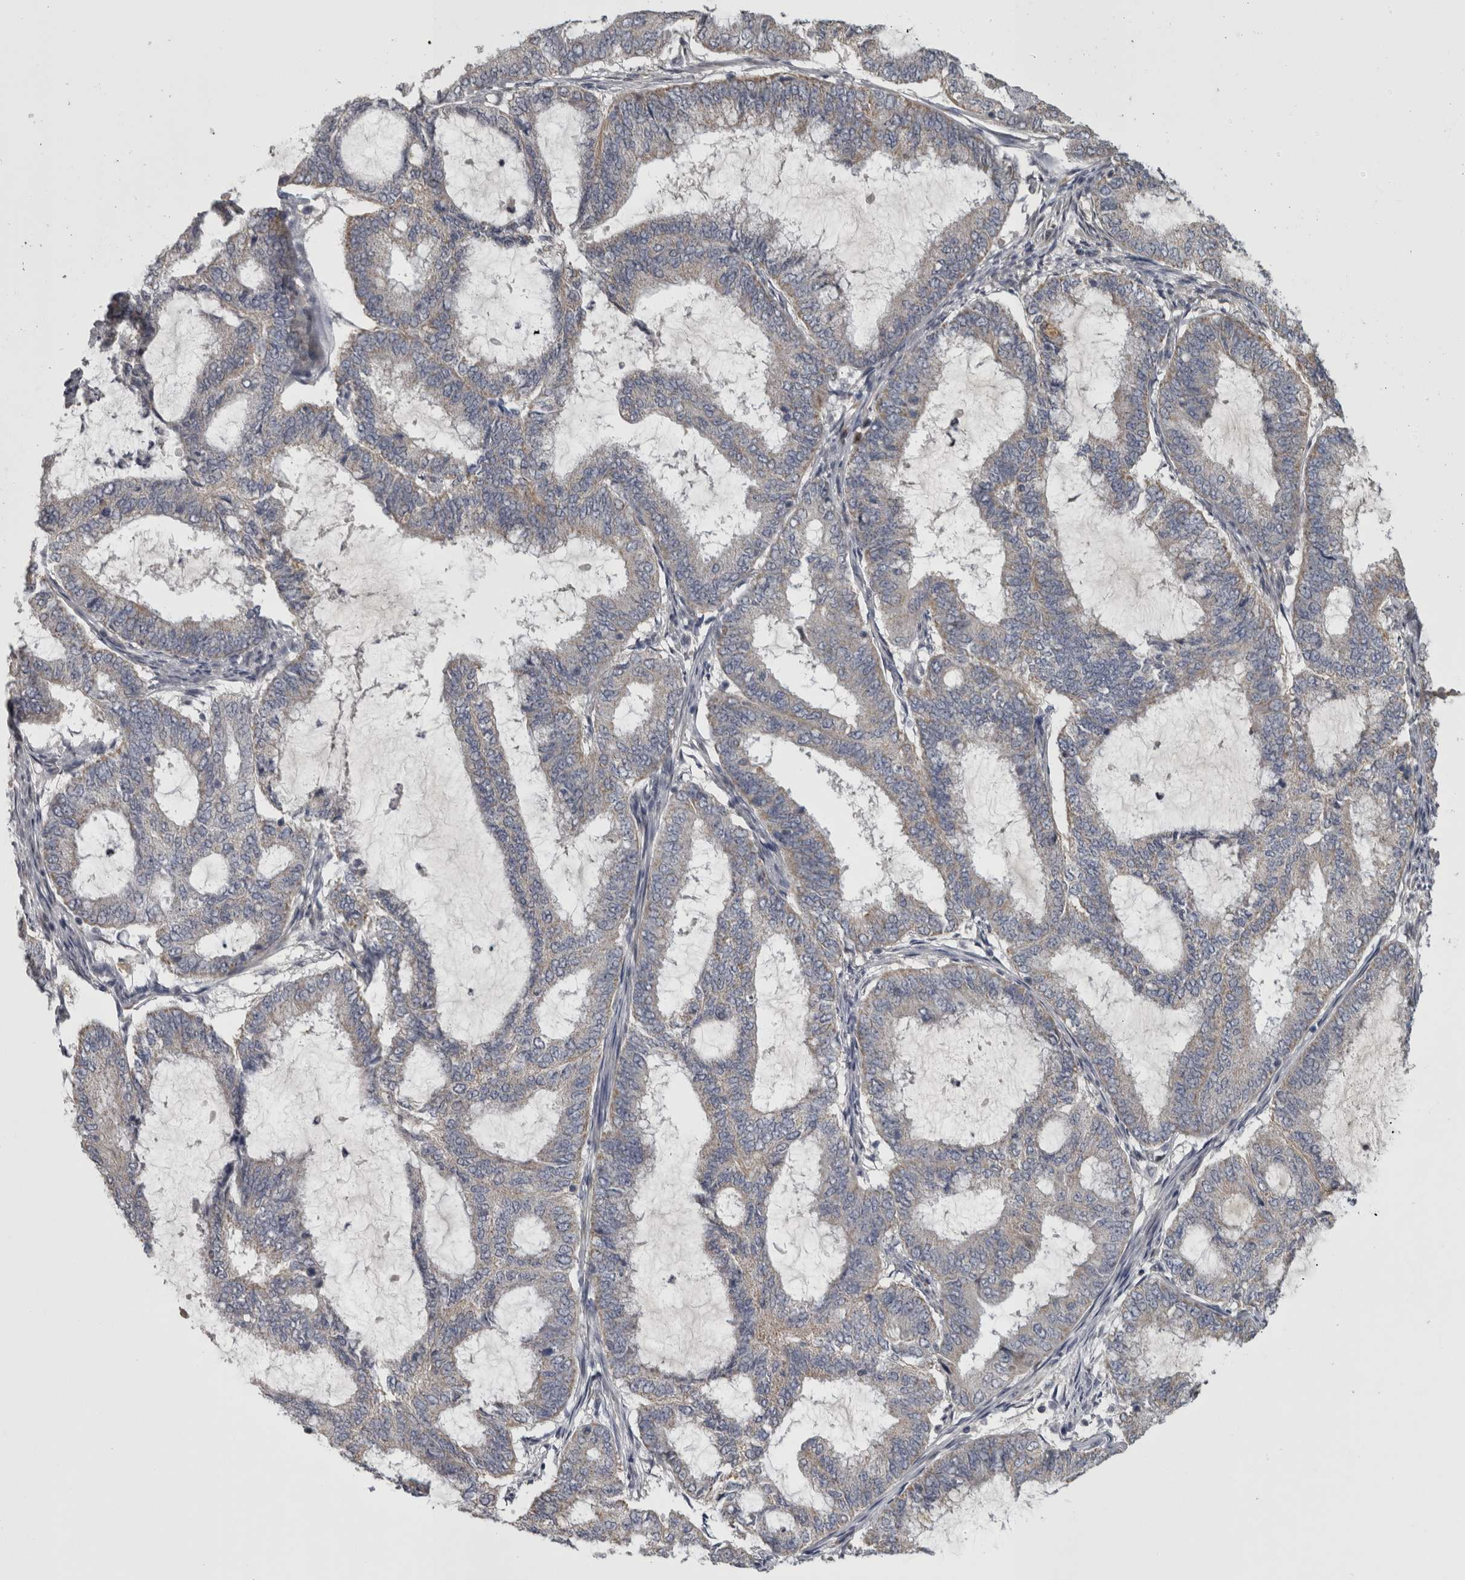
{"staining": {"intensity": "negative", "quantity": "none", "location": "none"}, "tissue": "endometrial cancer", "cell_type": "Tumor cells", "image_type": "cancer", "snomed": [{"axis": "morphology", "description": "Adenocarcinoma, NOS"}, {"axis": "topography", "description": "Endometrium"}], "caption": "IHC image of endometrial adenocarcinoma stained for a protein (brown), which shows no staining in tumor cells.", "gene": "DBT", "patient": {"sex": "female", "age": 51}}